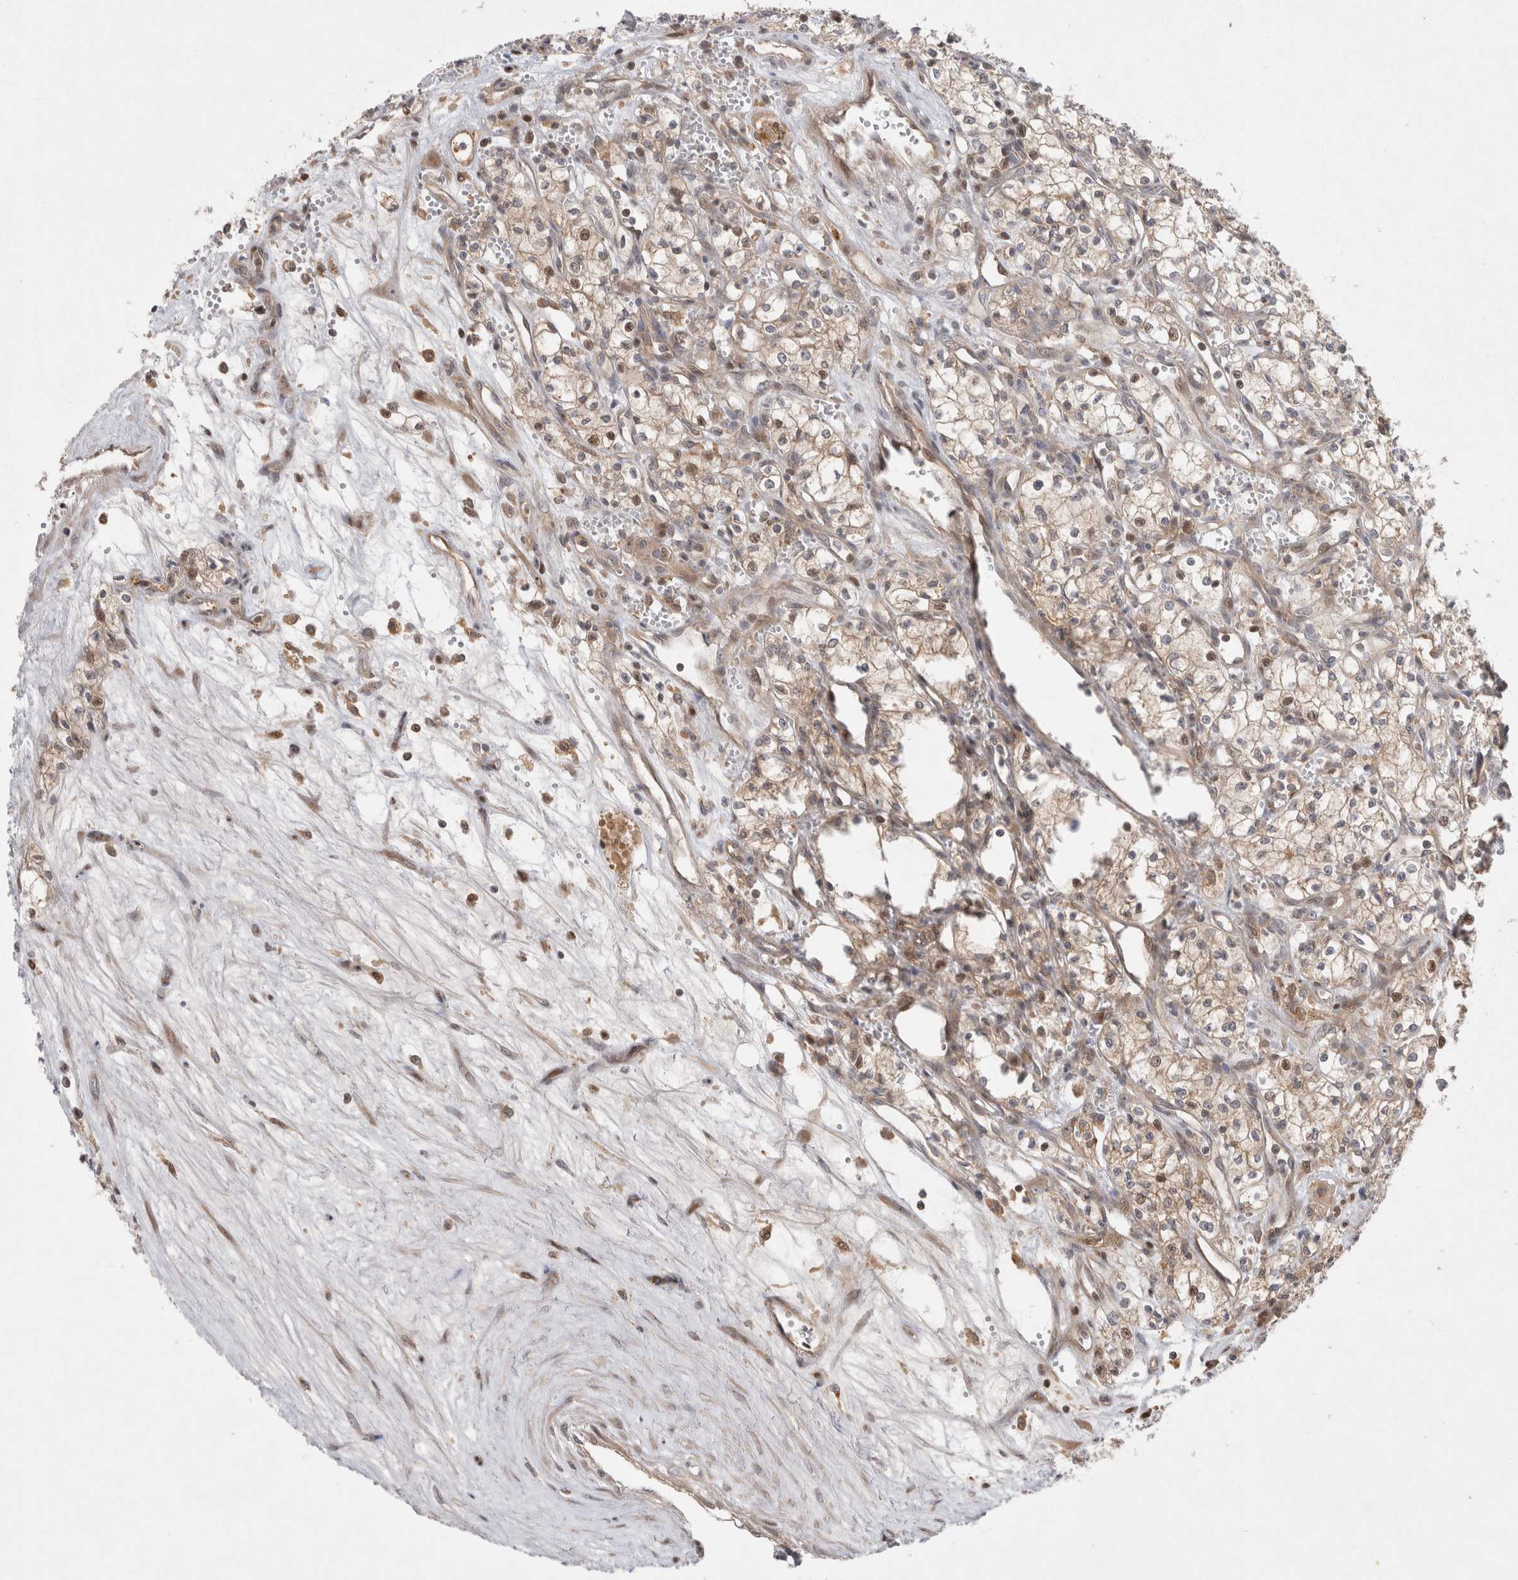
{"staining": {"intensity": "weak", "quantity": ">75%", "location": "cytoplasmic/membranous,nuclear"}, "tissue": "renal cancer", "cell_type": "Tumor cells", "image_type": "cancer", "snomed": [{"axis": "morphology", "description": "Adenocarcinoma, NOS"}, {"axis": "topography", "description": "Kidney"}], "caption": "Tumor cells show weak cytoplasmic/membranous and nuclear positivity in about >75% of cells in renal adenocarcinoma.", "gene": "HTT", "patient": {"sex": "male", "age": 59}}